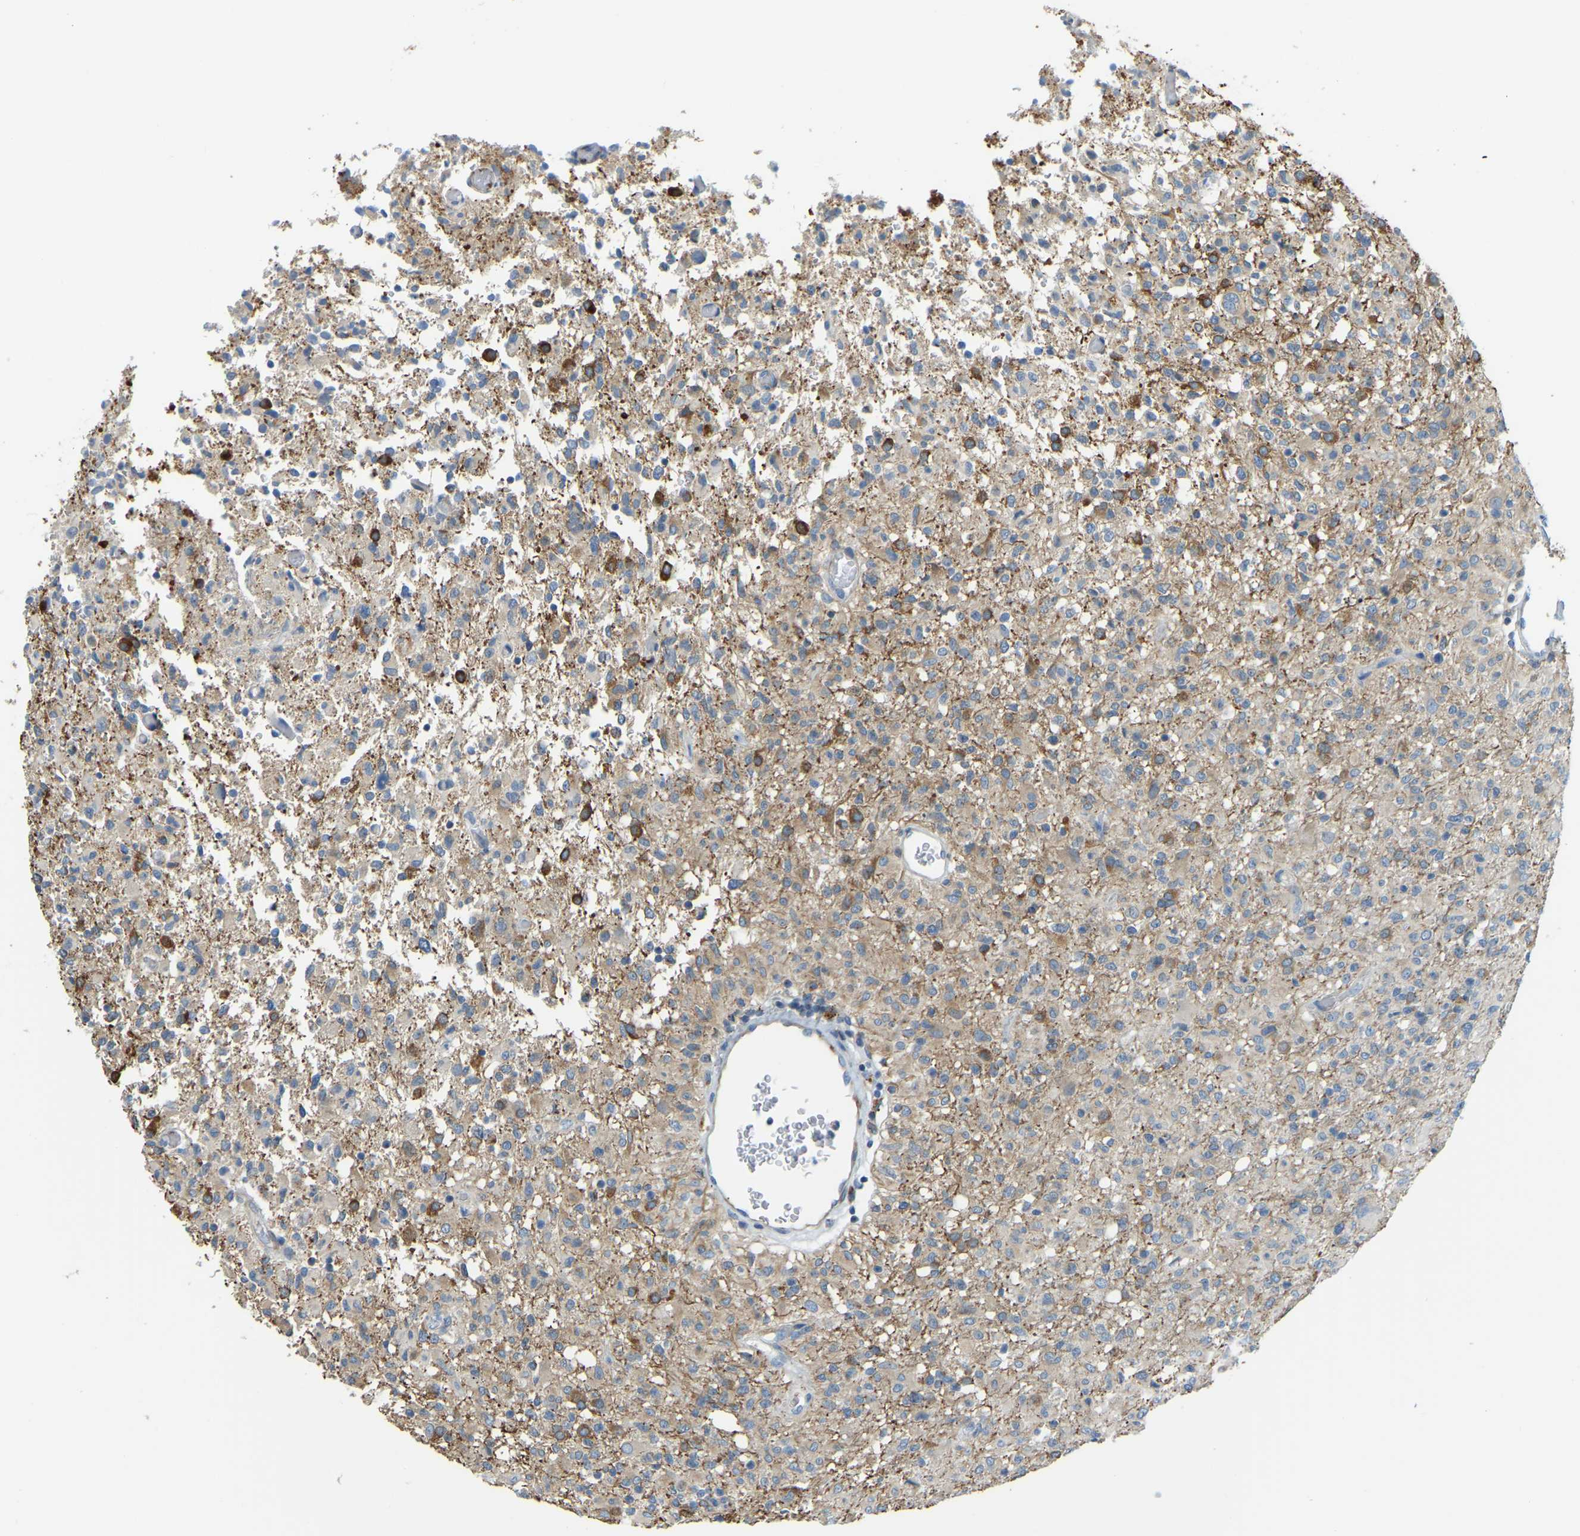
{"staining": {"intensity": "moderate", "quantity": "25%-75%", "location": "cytoplasmic/membranous"}, "tissue": "glioma", "cell_type": "Tumor cells", "image_type": "cancer", "snomed": [{"axis": "morphology", "description": "Glioma, malignant, High grade"}, {"axis": "topography", "description": "Brain"}], "caption": "Glioma tissue exhibits moderate cytoplasmic/membranous staining in about 25%-75% of tumor cells, visualized by immunohistochemistry. Nuclei are stained in blue.", "gene": "NME8", "patient": {"sex": "female", "age": 57}}